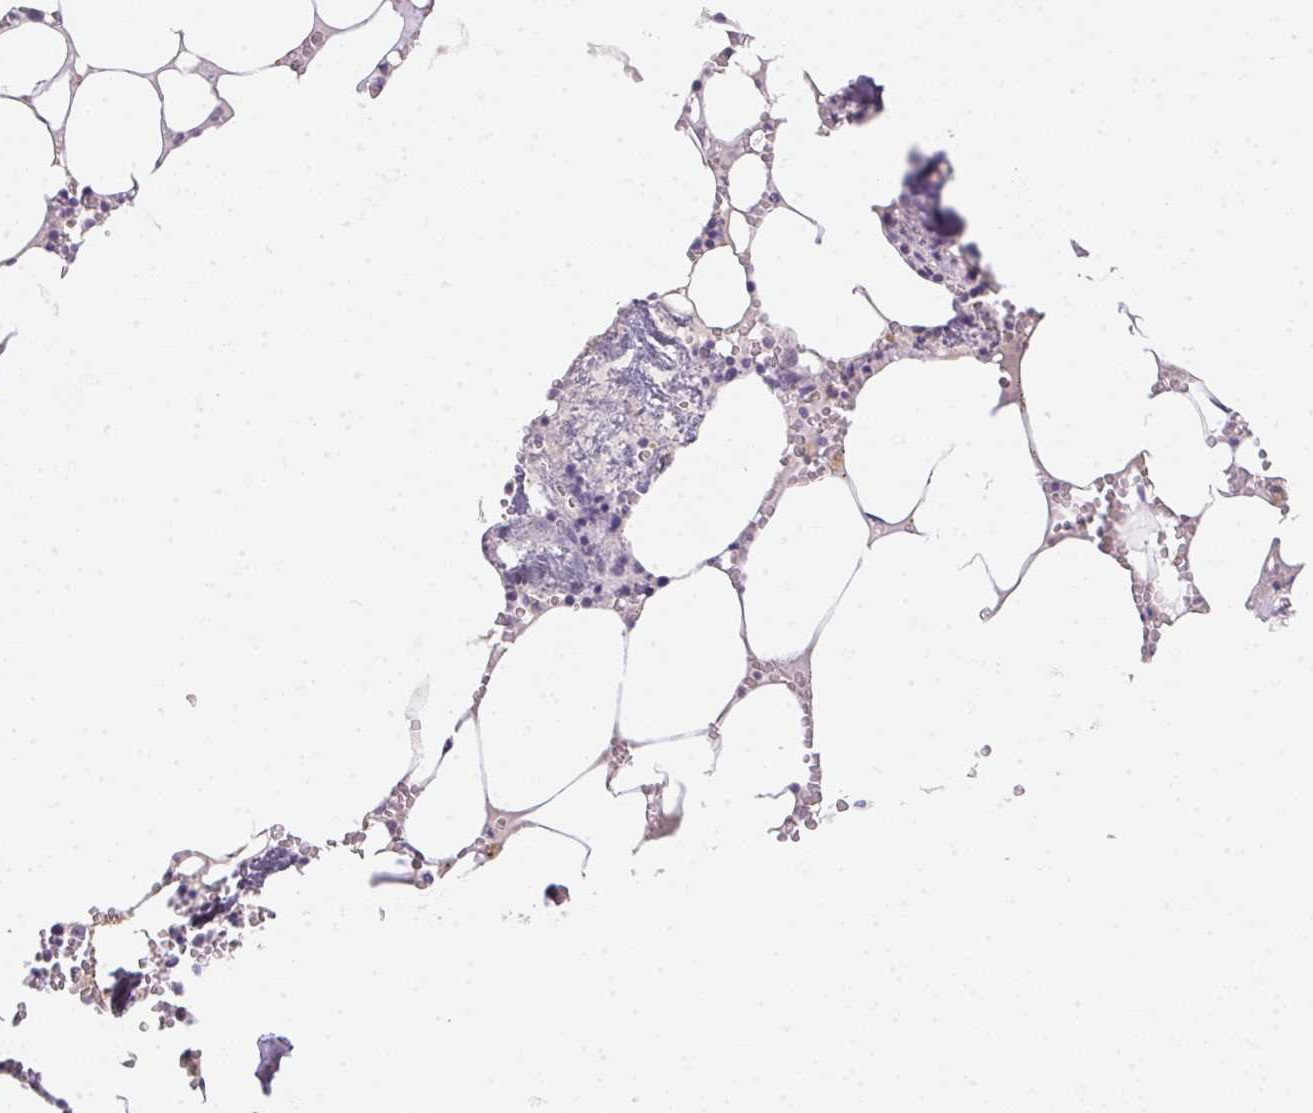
{"staining": {"intensity": "negative", "quantity": "none", "location": "none"}, "tissue": "bone marrow", "cell_type": "Hematopoietic cells", "image_type": "normal", "snomed": [{"axis": "morphology", "description": "Normal tissue, NOS"}, {"axis": "topography", "description": "Bone marrow"}], "caption": "DAB immunohistochemical staining of benign human bone marrow shows no significant expression in hematopoietic cells.", "gene": "SLC6A18", "patient": {"sex": "male", "age": 54}}